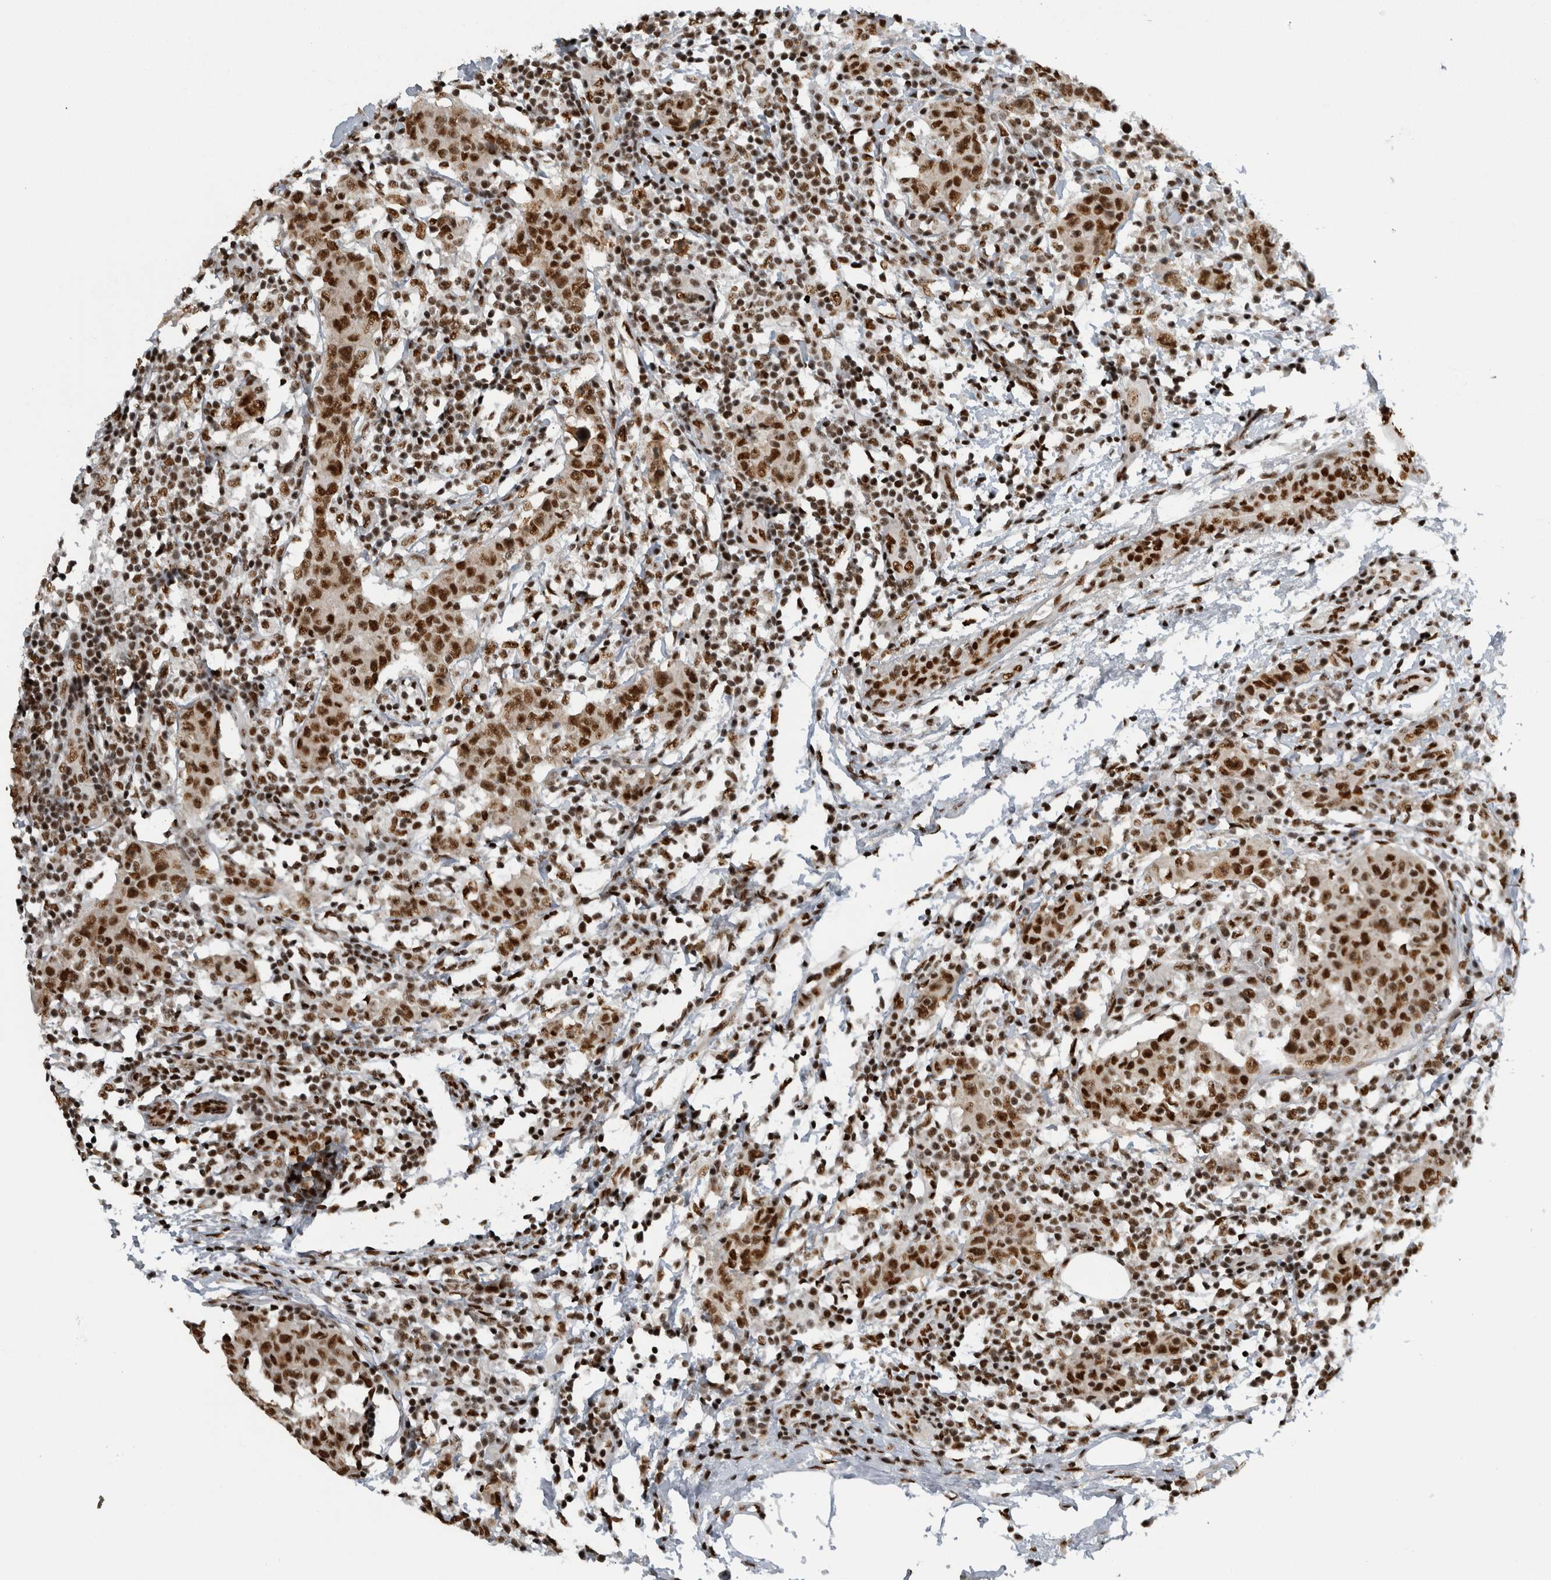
{"staining": {"intensity": "strong", "quantity": ">75%", "location": "nuclear"}, "tissue": "breast cancer", "cell_type": "Tumor cells", "image_type": "cancer", "snomed": [{"axis": "morphology", "description": "Normal tissue, NOS"}, {"axis": "morphology", "description": "Duct carcinoma"}, {"axis": "topography", "description": "Breast"}], "caption": "This image demonstrates breast cancer (infiltrating ductal carcinoma) stained with immunohistochemistry (IHC) to label a protein in brown. The nuclear of tumor cells show strong positivity for the protein. Nuclei are counter-stained blue.", "gene": "ZSCAN2", "patient": {"sex": "female", "age": 37}}